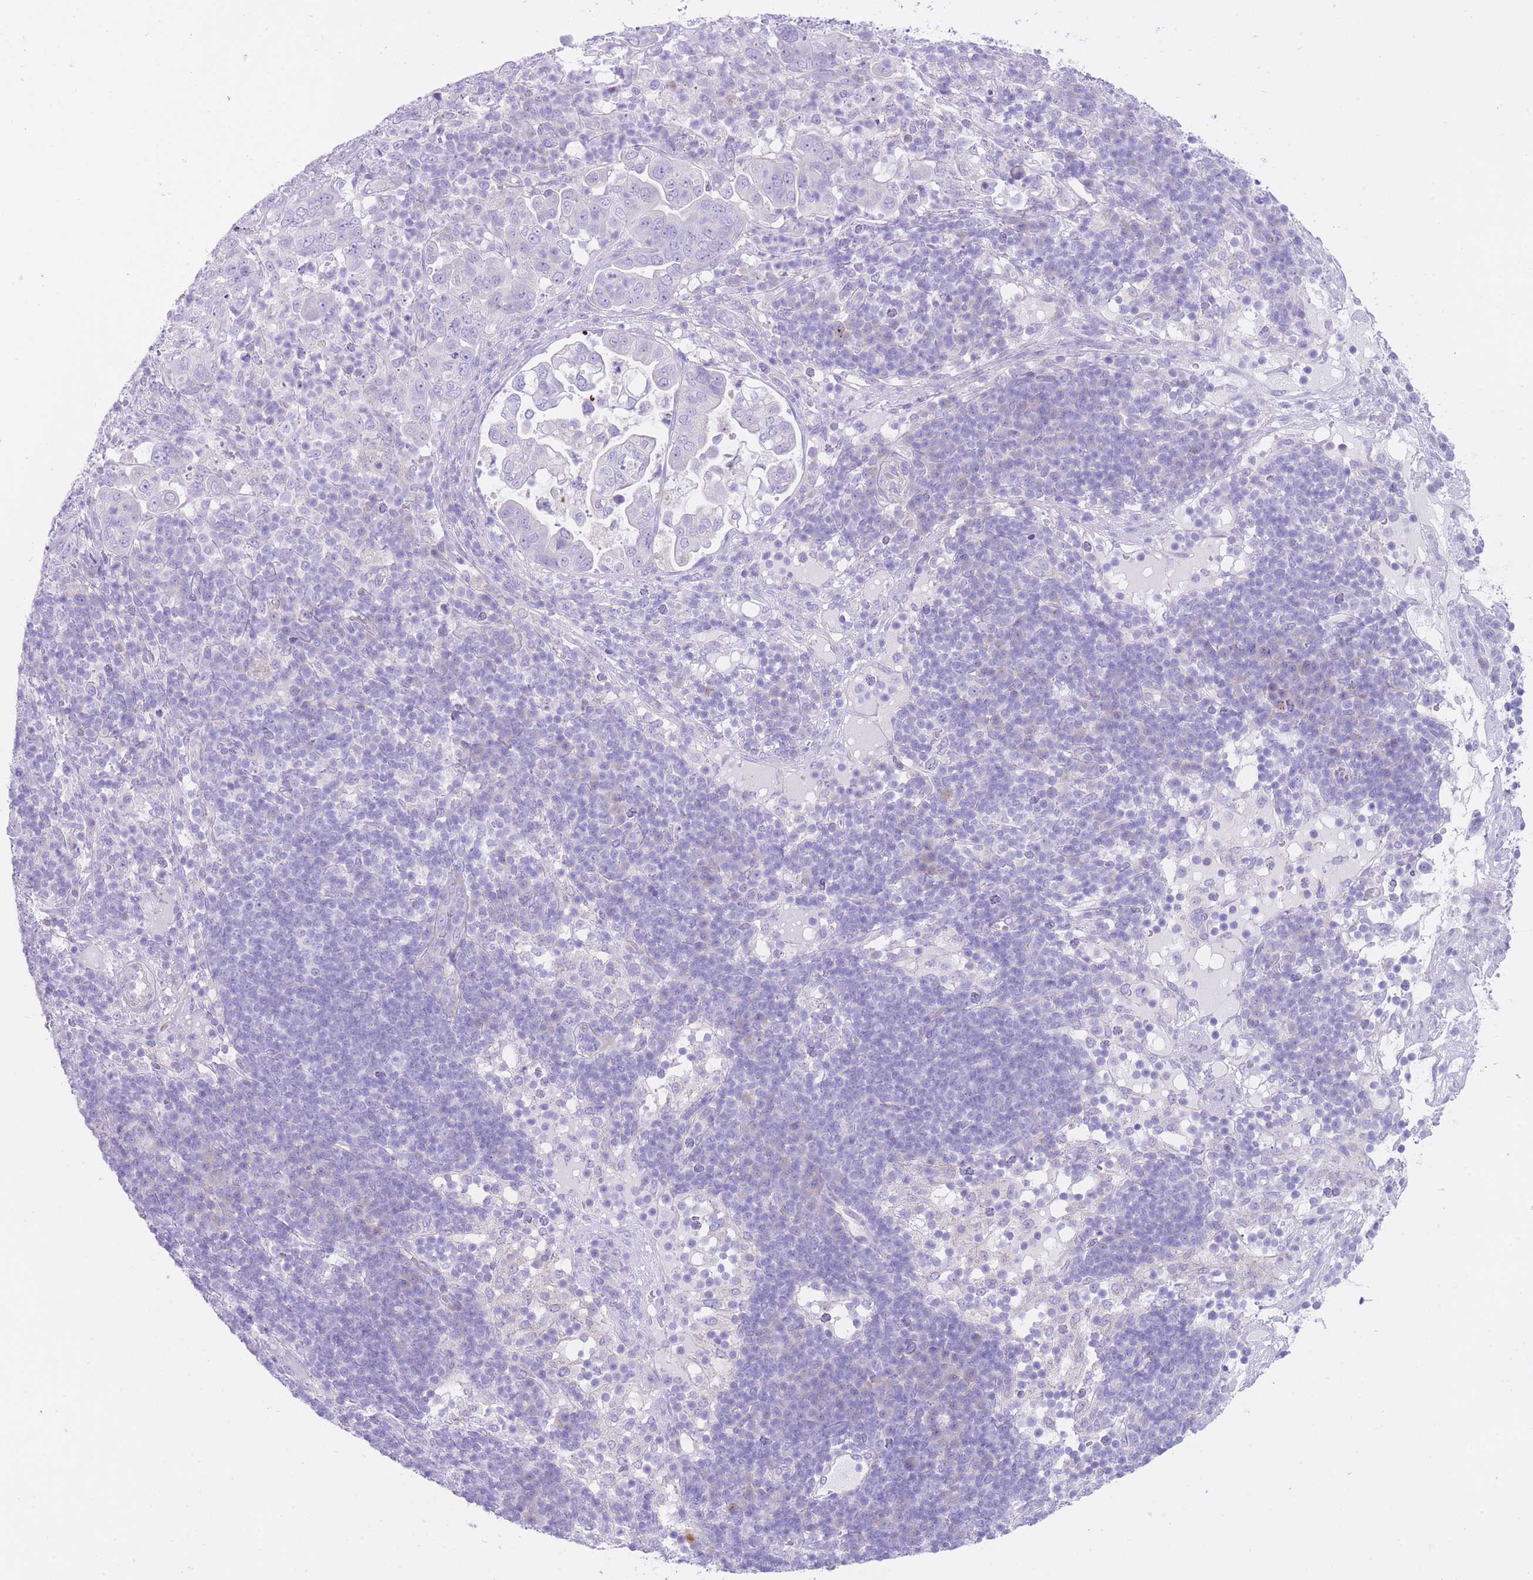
{"staining": {"intensity": "negative", "quantity": "none", "location": "none"}, "tissue": "pancreatic cancer", "cell_type": "Tumor cells", "image_type": "cancer", "snomed": [{"axis": "morphology", "description": "Adenocarcinoma, NOS"}, {"axis": "topography", "description": "Pancreas"}], "caption": "High magnification brightfield microscopy of pancreatic cancer stained with DAB (3,3'-diaminobenzidine) (brown) and counterstained with hematoxylin (blue): tumor cells show no significant positivity.", "gene": "QTRT1", "patient": {"sex": "female", "age": 63}}